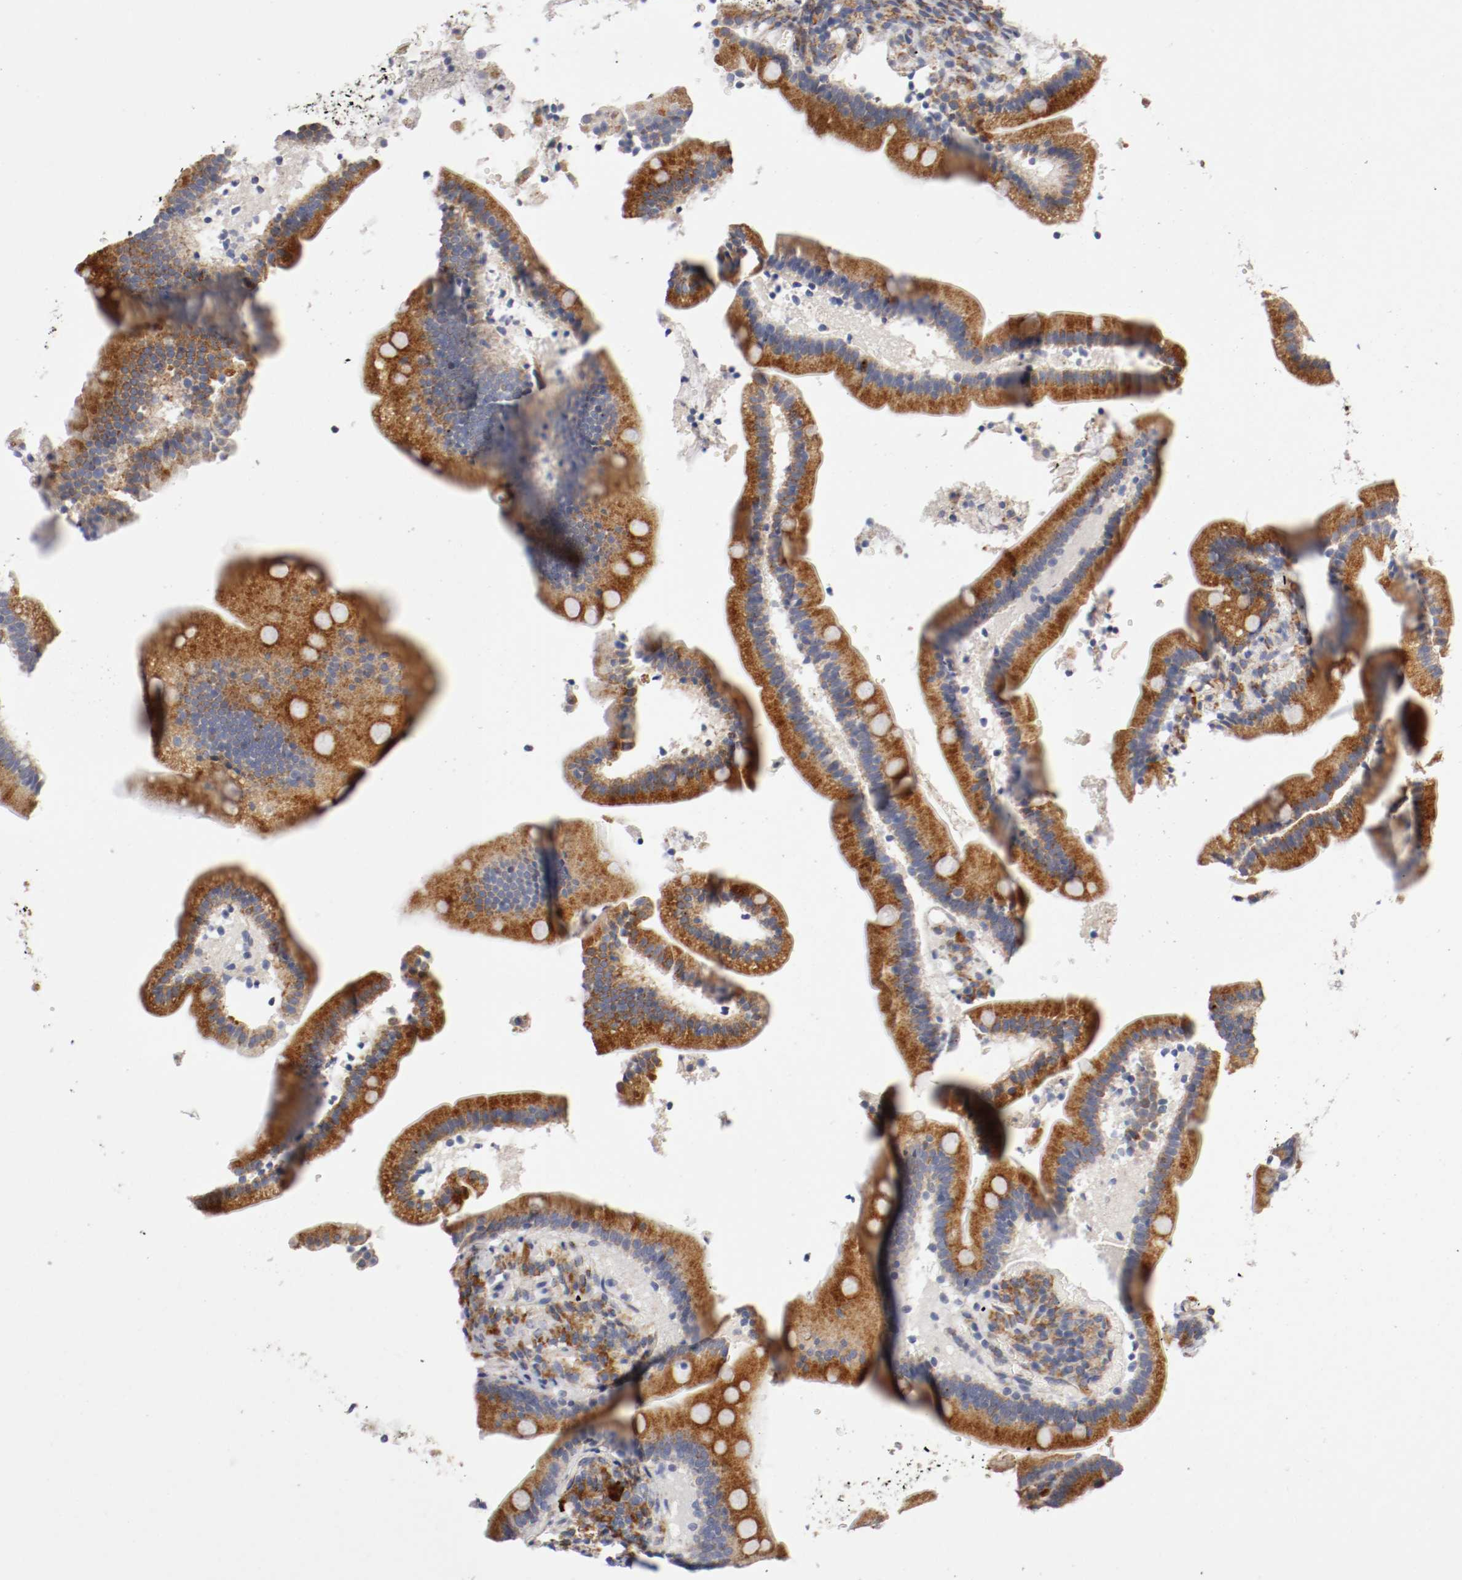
{"staining": {"intensity": "strong", "quantity": ">75%", "location": "cytoplasmic/membranous"}, "tissue": "duodenum", "cell_type": "Glandular cells", "image_type": "normal", "snomed": [{"axis": "morphology", "description": "Normal tissue, NOS"}, {"axis": "topography", "description": "Duodenum"}], "caption": "A histopathology image of human duodenum stained for a protein reveals strong cytoplasmic/membranous brown staining in glandular cells. Nuclei are stained in blue.", "gene": "TRAF2", "patient": {"sex": "male", "age": 66}}